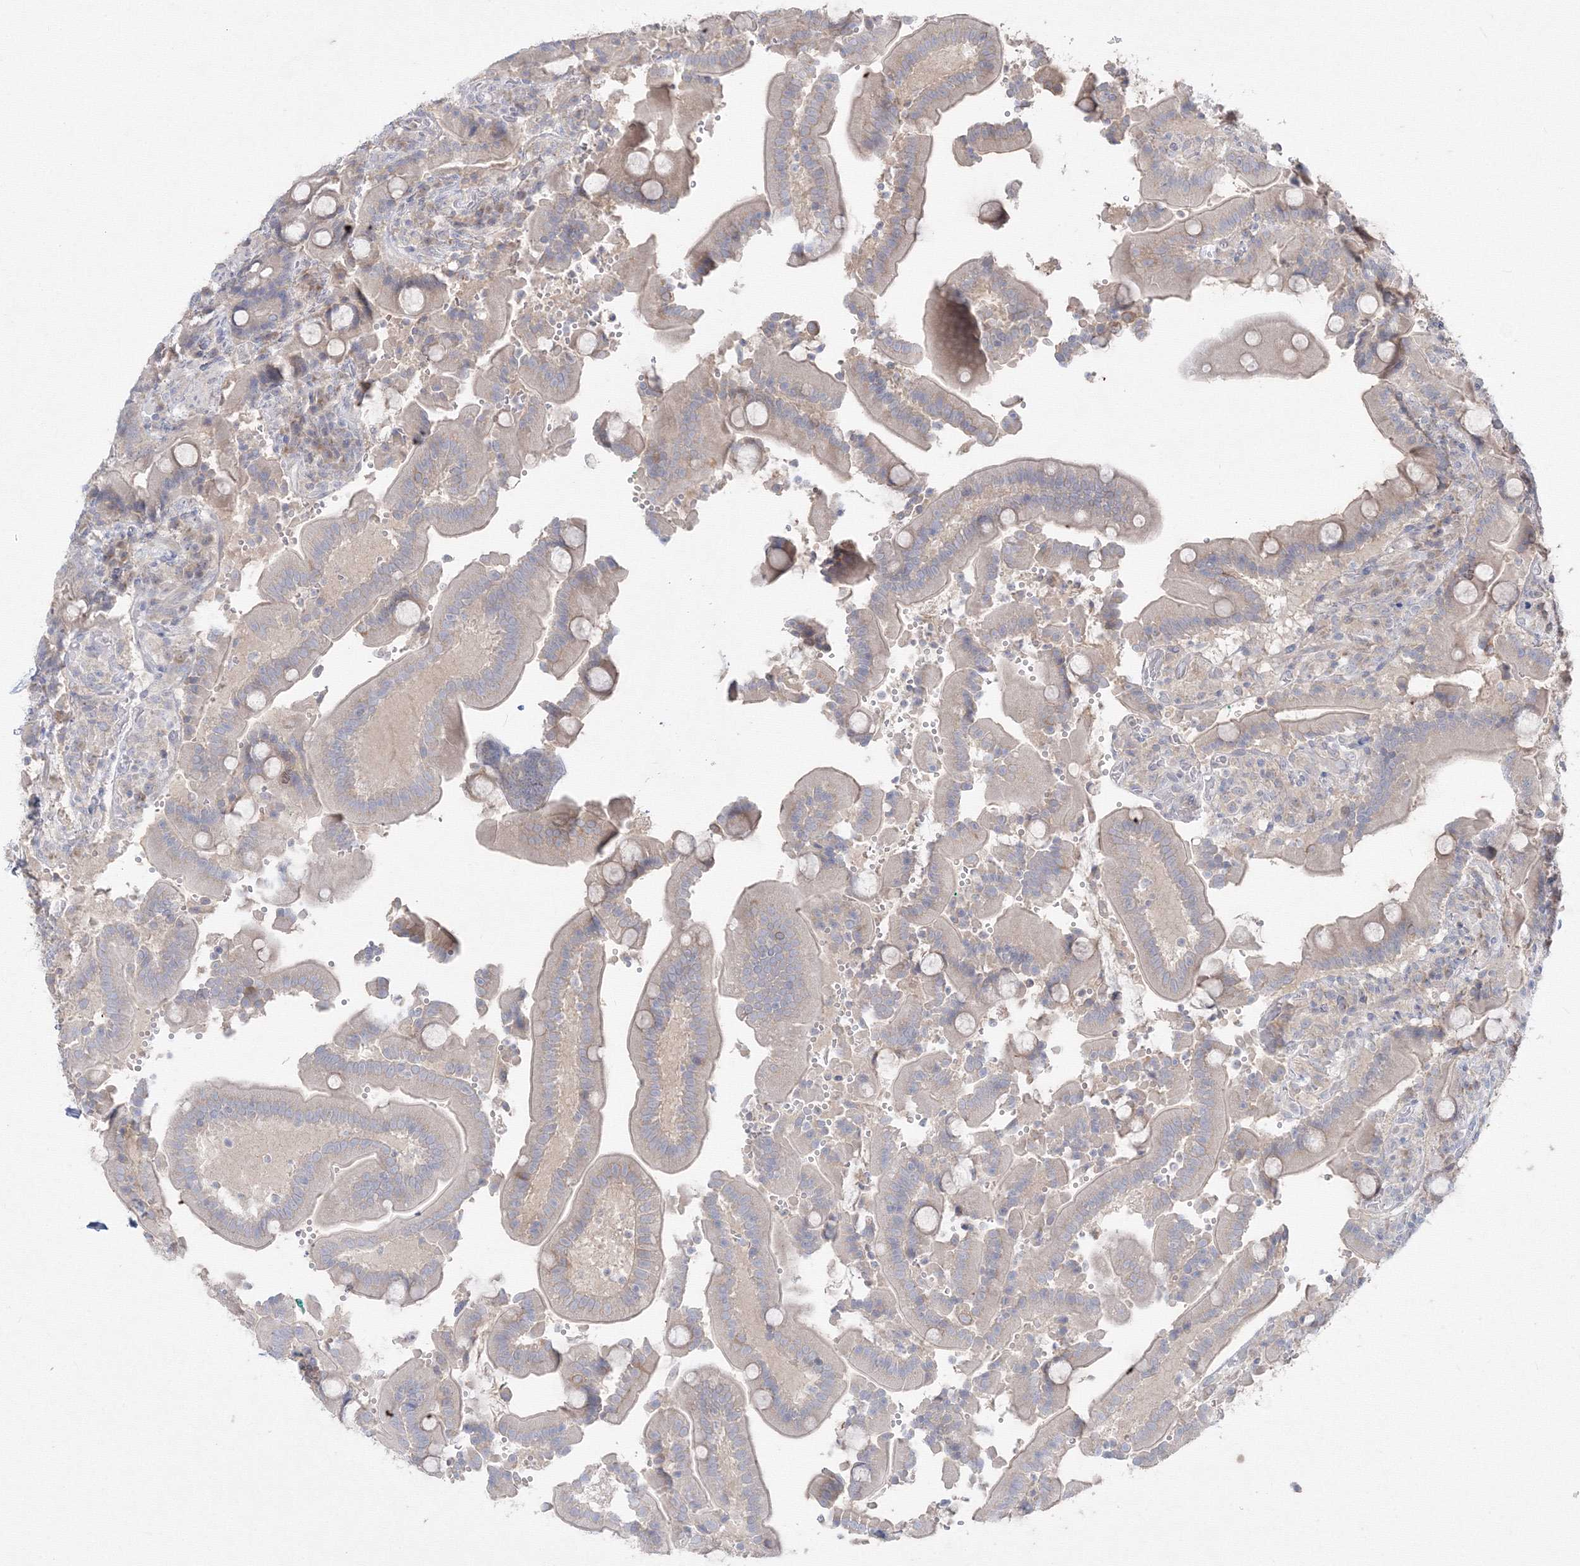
{"staining": {"intensity": "weak", "quantity": ">75%", "location": "cytoplasmic/membranous"}, "tissue": "duodenum", "cell_type": "Glandular cells", "image_type": "normal", "snomed": [{"axis": "morphology", "description": "Normal tissue, NOS"}, {"axis": "topography", "description": "Duodenum"}], "caption": "Protein staining of unremarkable duodenum demonstrates weak cytoplasmic/membranous positivity in approximately >75% of glandular cells. Nuclei are stained in blue.", "gene": "FBXL8", "patient": {"sex": "female", "age": 62}}